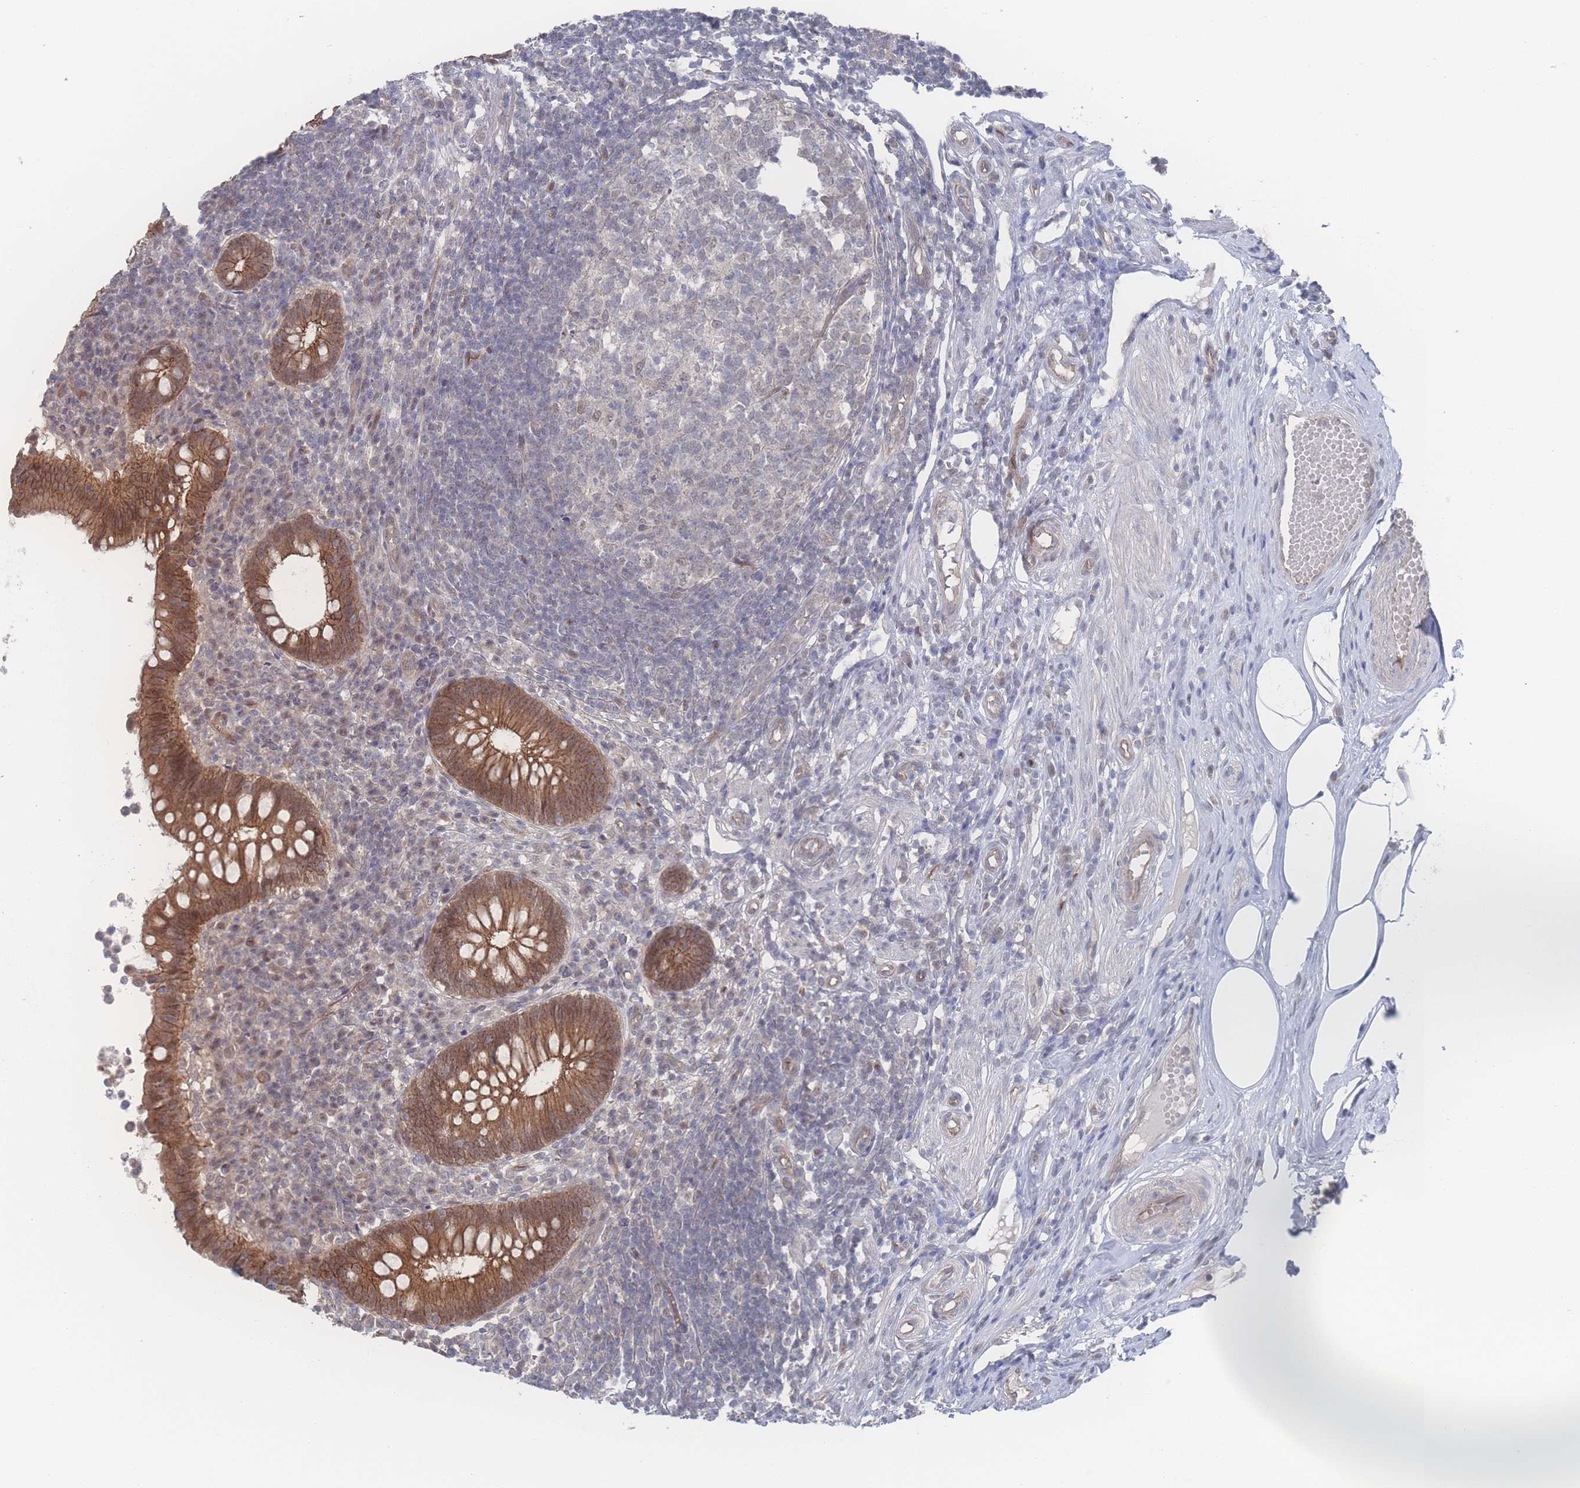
{"staining": {"intensity": "moderate", "quantity": ">75%", "location": "cytoplasmic/membranous"}, "tissue": "appendix", "cell_type": "Glandular cells", "image_type": "normal", "snomed": [{"axis": "morphology", "description": "Normal tissue, NOS"}, {"axis": "topography", "description": "Appendix"}], "caption": "Glandular cells show medium levels of moderate cytoplasmic/membranous staining in approximately >75% of cells in benign human appendix.", "gene": "NBEAL1", "patient": {"sex": "female", "age": 56}}